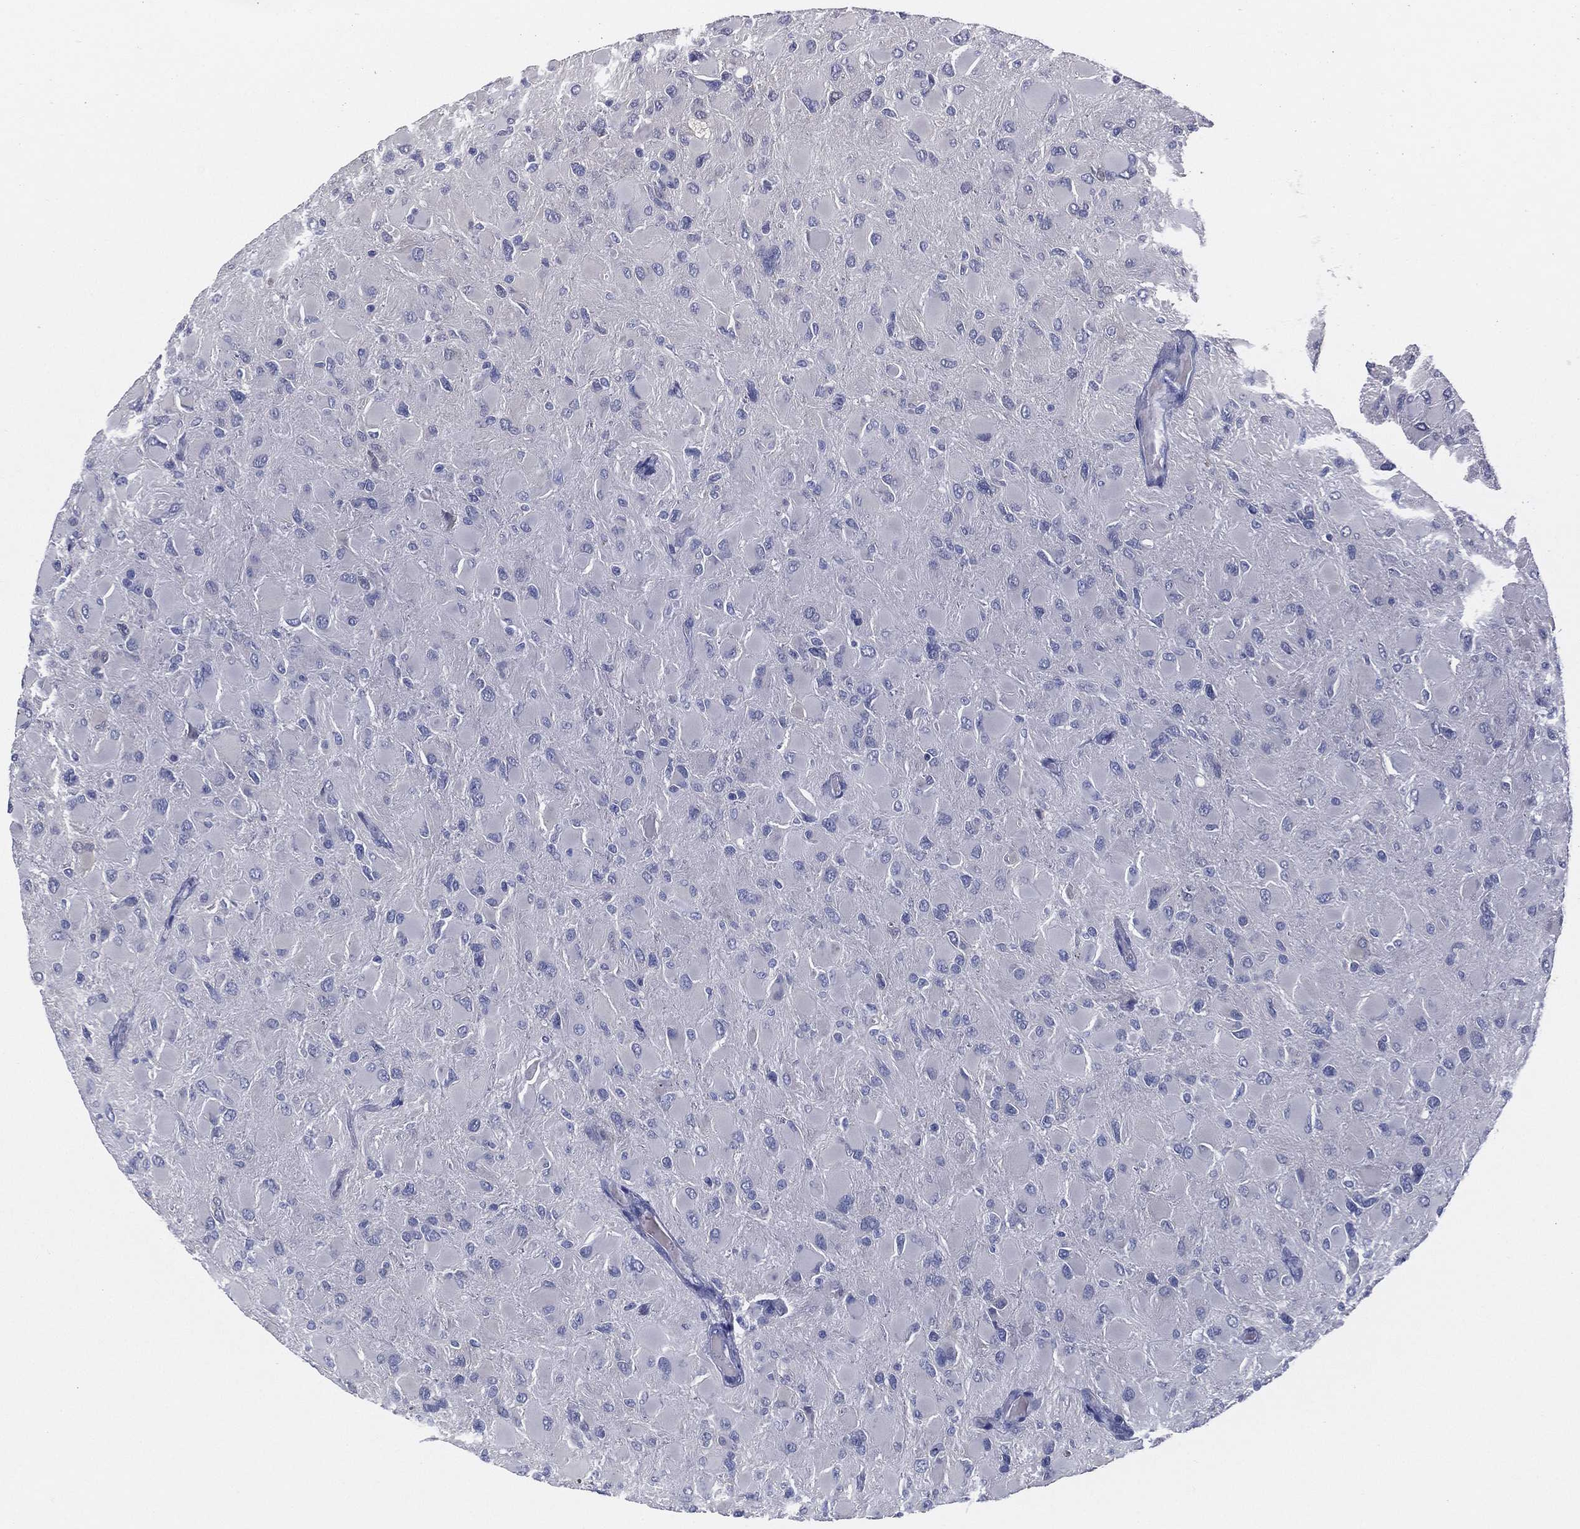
{"staining": {"intensity": "negative", "quantity": "none", "location": "none"}, "tissue": "glioma", "cell_type": "Tumor cells", "image_type": "cancer", "snomed": [{"axis": "morphology", "description": "Glioma, malignant, High grade"}, {"axis": "topography", "description": "Cerebral cortex"}], "caption": "Immunohistochemistry (IHC) photomicrograph of neoplastic tissue: human malignant glioma (high-grade) stained with DAB (3,3'-diaminobenzidine) reveals no significant protein expression in tumor cells. The staining was performed using DAB to visualize the protein expression in brown, while the nuclei were stained in blue with hematoxylin (Magnification: 20x).", "gene": "STS", "patient": {"sex": "female", "age": 36}}